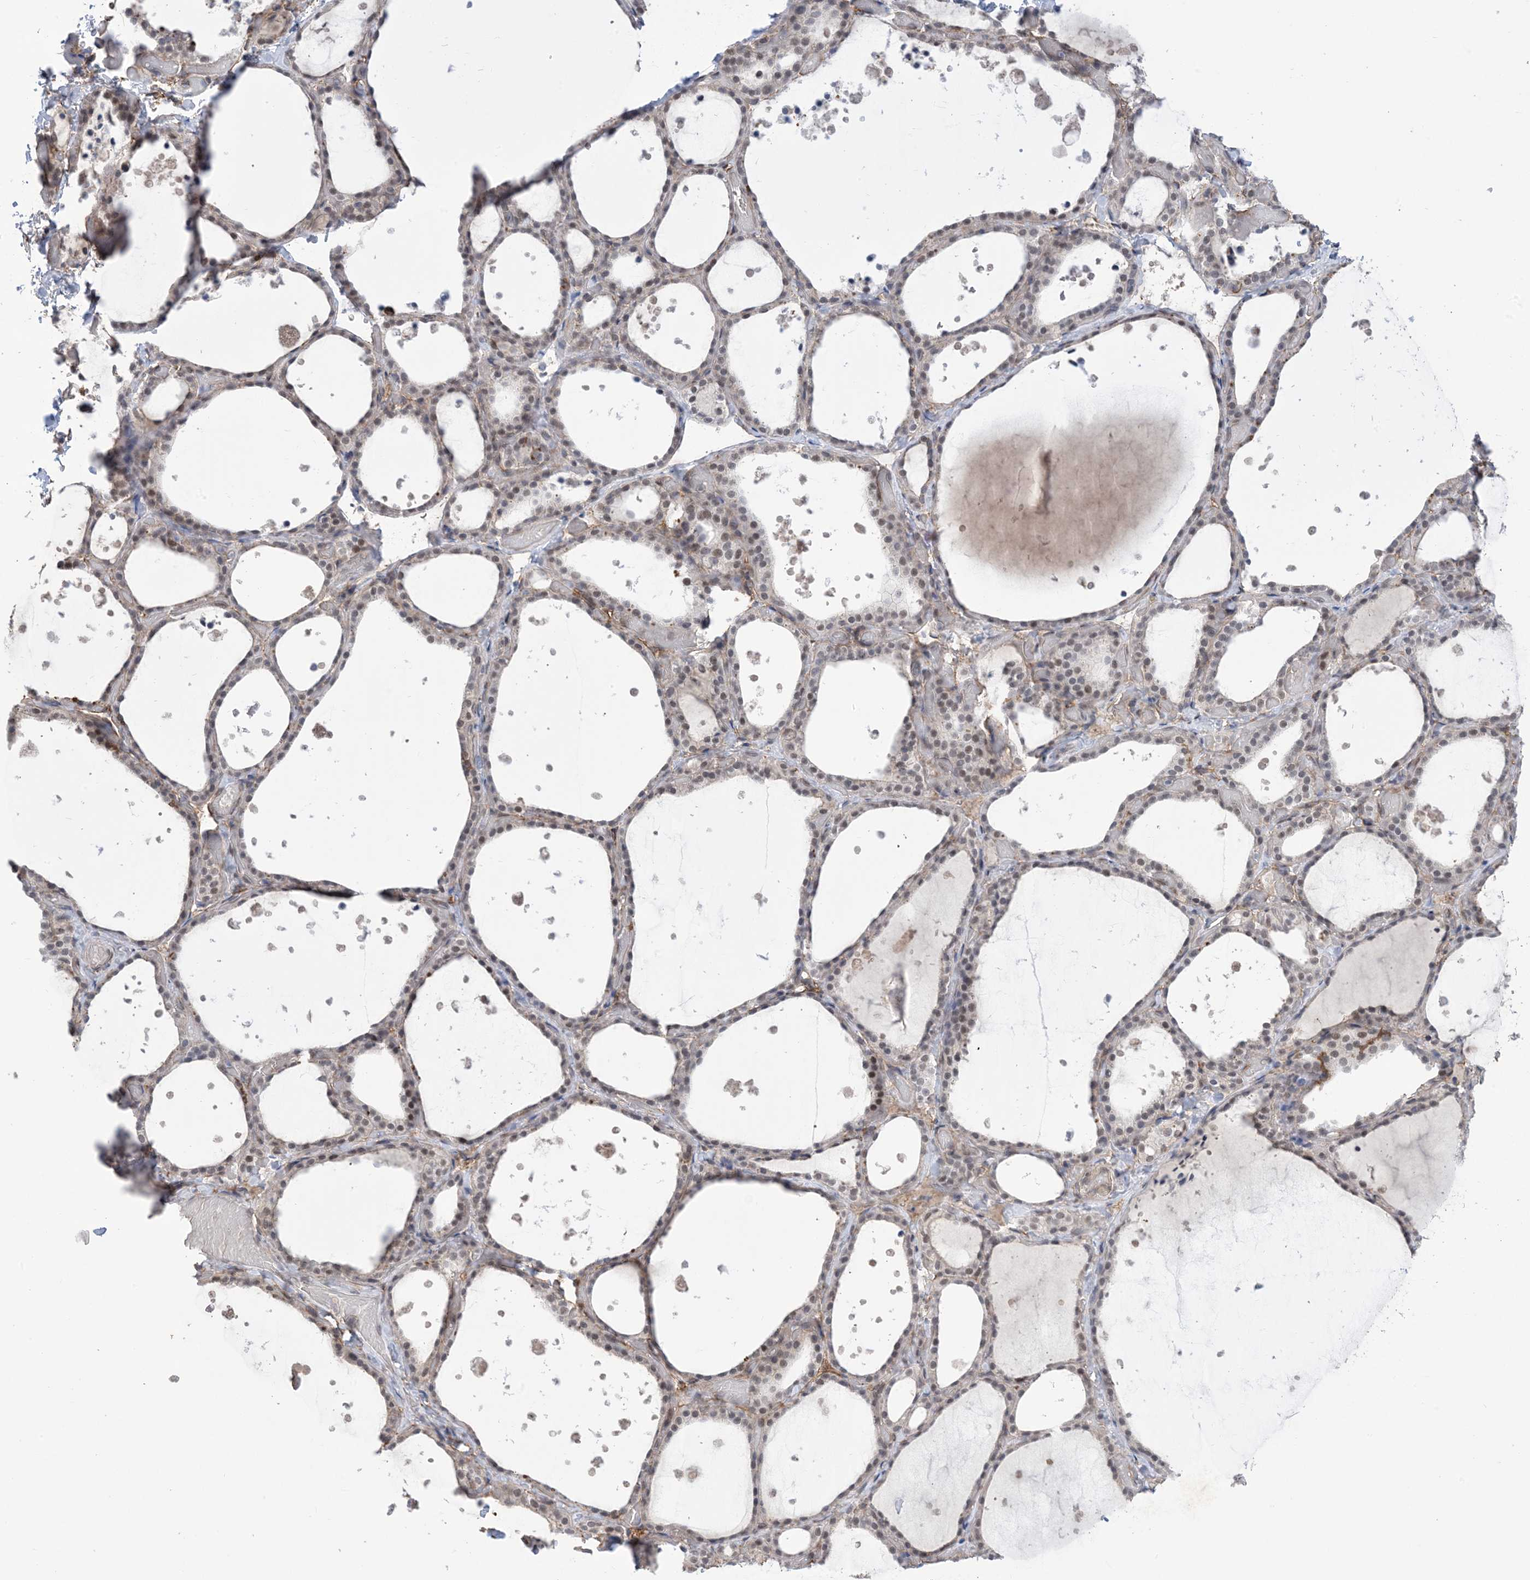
{"staining": {"intensity": "weak", "quantity": "25%-75%", "location": "nuclear"}, "tissue": "thyroid gland", "cell_type": "Glandular cells", "image_type": "normal", "snomed": [{"axis": "morphology", "description": "Normal tissue, NOS"}, {"axis": "topography", "description": "Thyroid gland"}], "caption": "There is low levels of weak nuclear expression in glandular cells of normal thyroid gland, as demonstrated by immunohistochemical staining (brown color).", "gene": "ZNF8", "patient": {"sex": "female", "age": 44}}